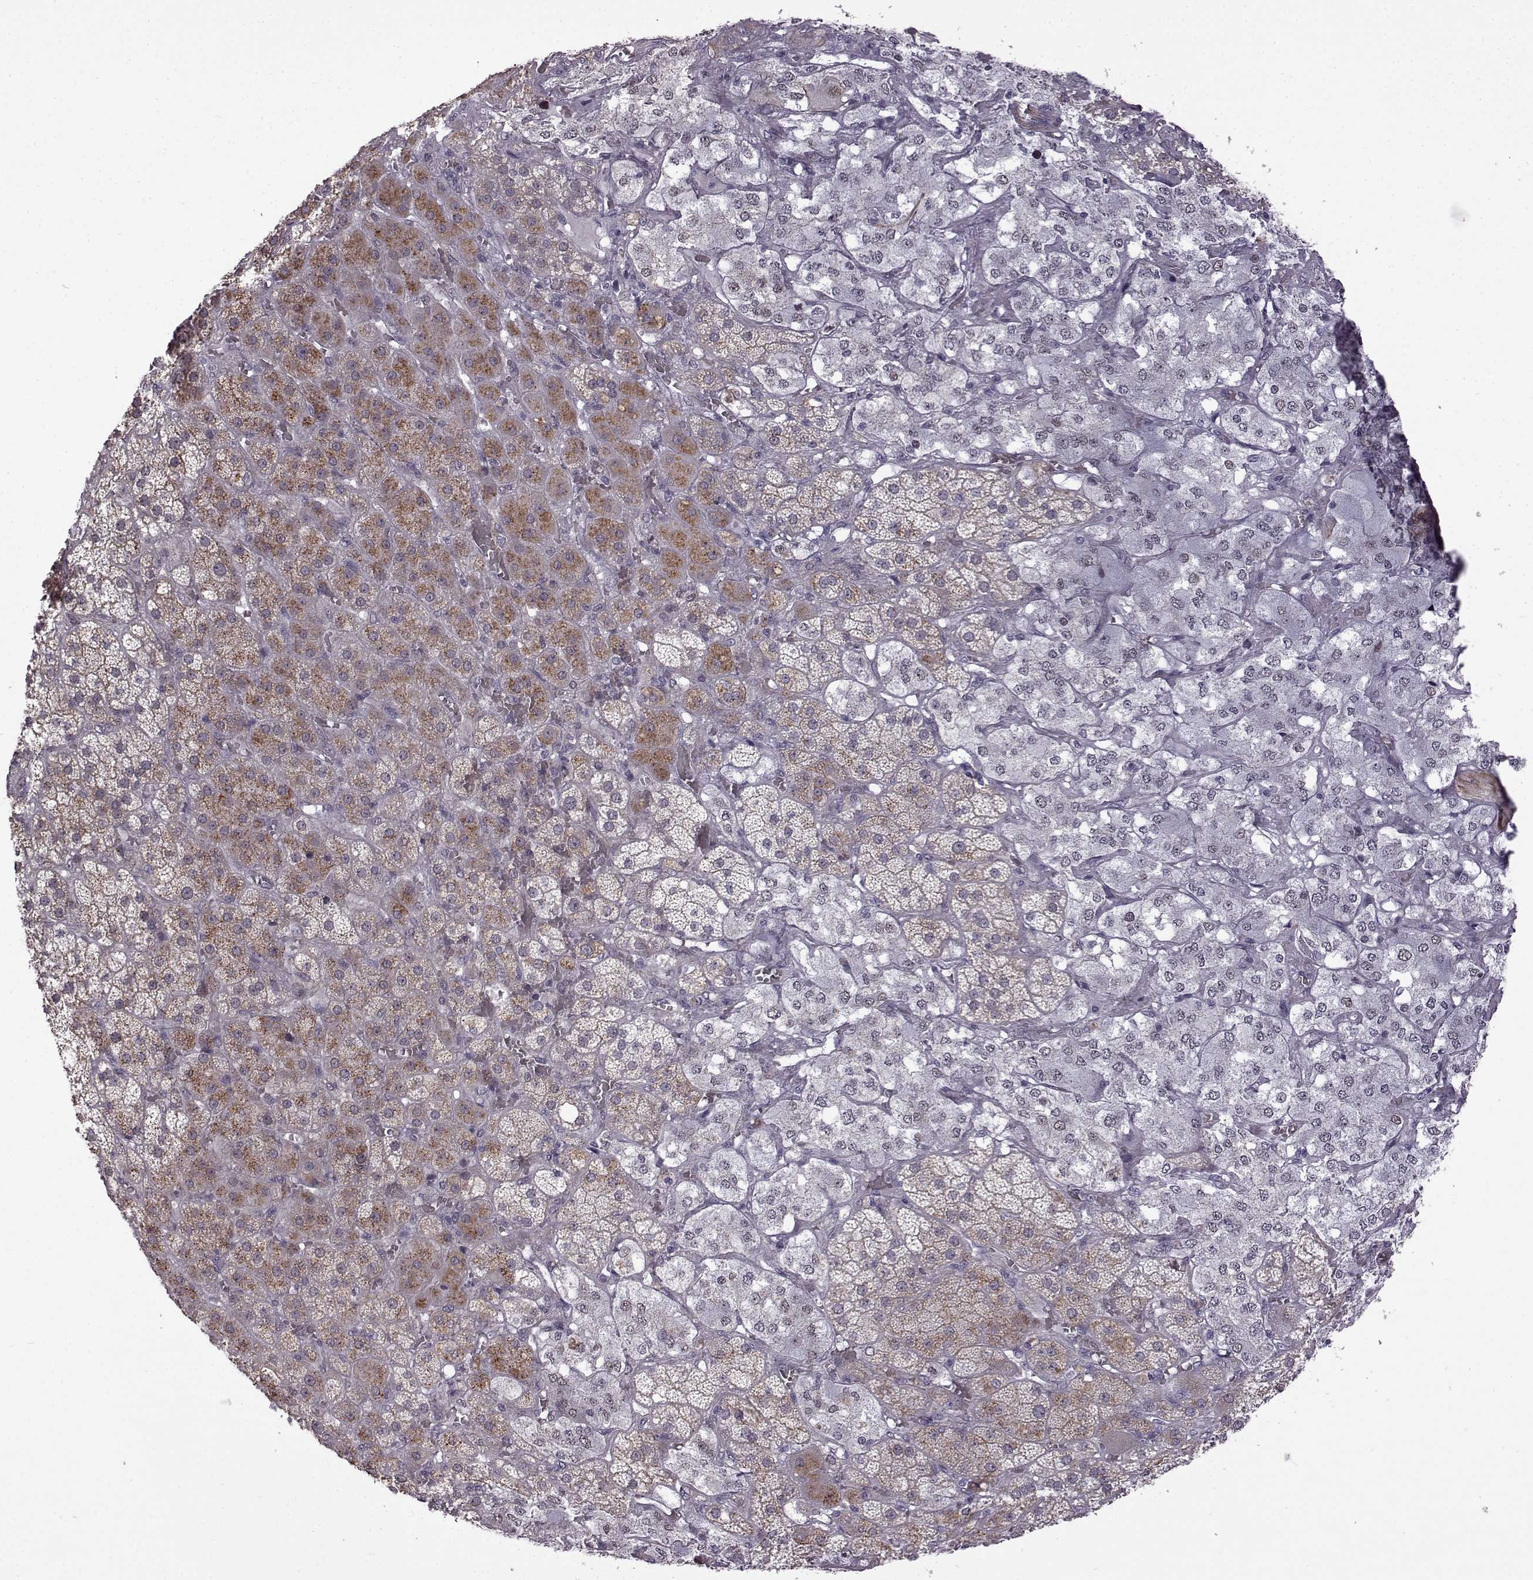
{"staining": {"intensity": "moderate", "quantity": "<25%", "location": "cytoplasmic/membranous"}, "tissue": "adrenal gland", "cell_type": "Glandular cells", "image_type": "normal", "snomed": [{"axis": "morphology", "description": "Normal tissue, NOS"}, {"axis": "topography", "description": "Adrenal gland"}], "caption": "Glandular cells show moderate cytoplasmic/membranous expression in approximately <25% of cells in unremarkable adrenal gland.", "gene": "SYNPO2", "patient": {"sex": "male", "age": 57}}